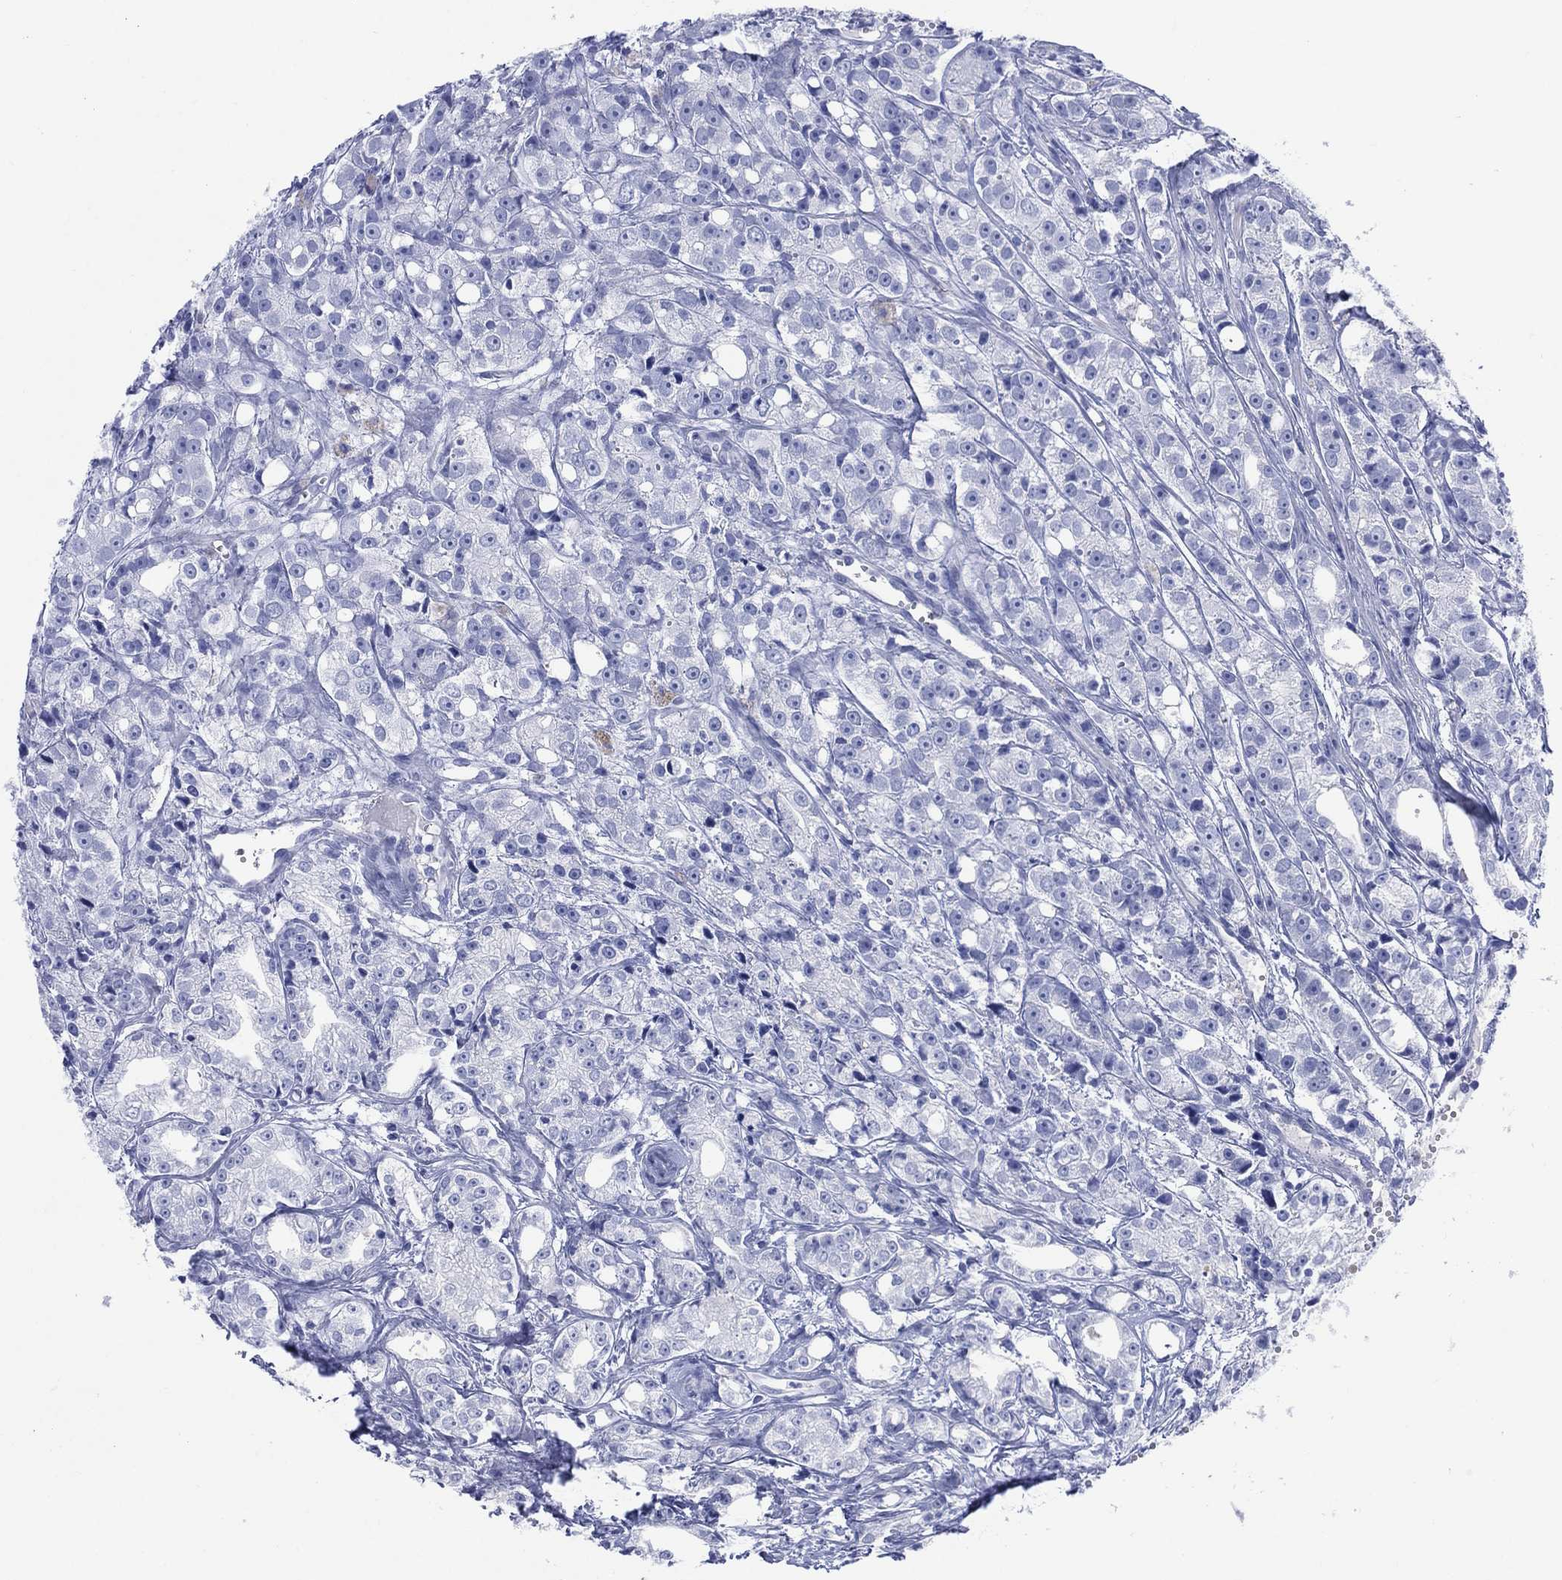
{"staining": {"intensity": "negative", "quantity": "none", "location": "none"}, "tissue": "prostate cancer", "cell_type": "Tumor cells", "image_type": "cancer", "snomed": [{"axis": "morphology", "description": "Adenocarcinoma, Medium grade"}, {"axis": "topography", "description": "Prostate"}], "caption": "Tumor cells show no significant expression in prostate adenocarcinoma (medium-grade).", "gene": "LRRD1", "patient": {"sex": "male", "age": 74}}